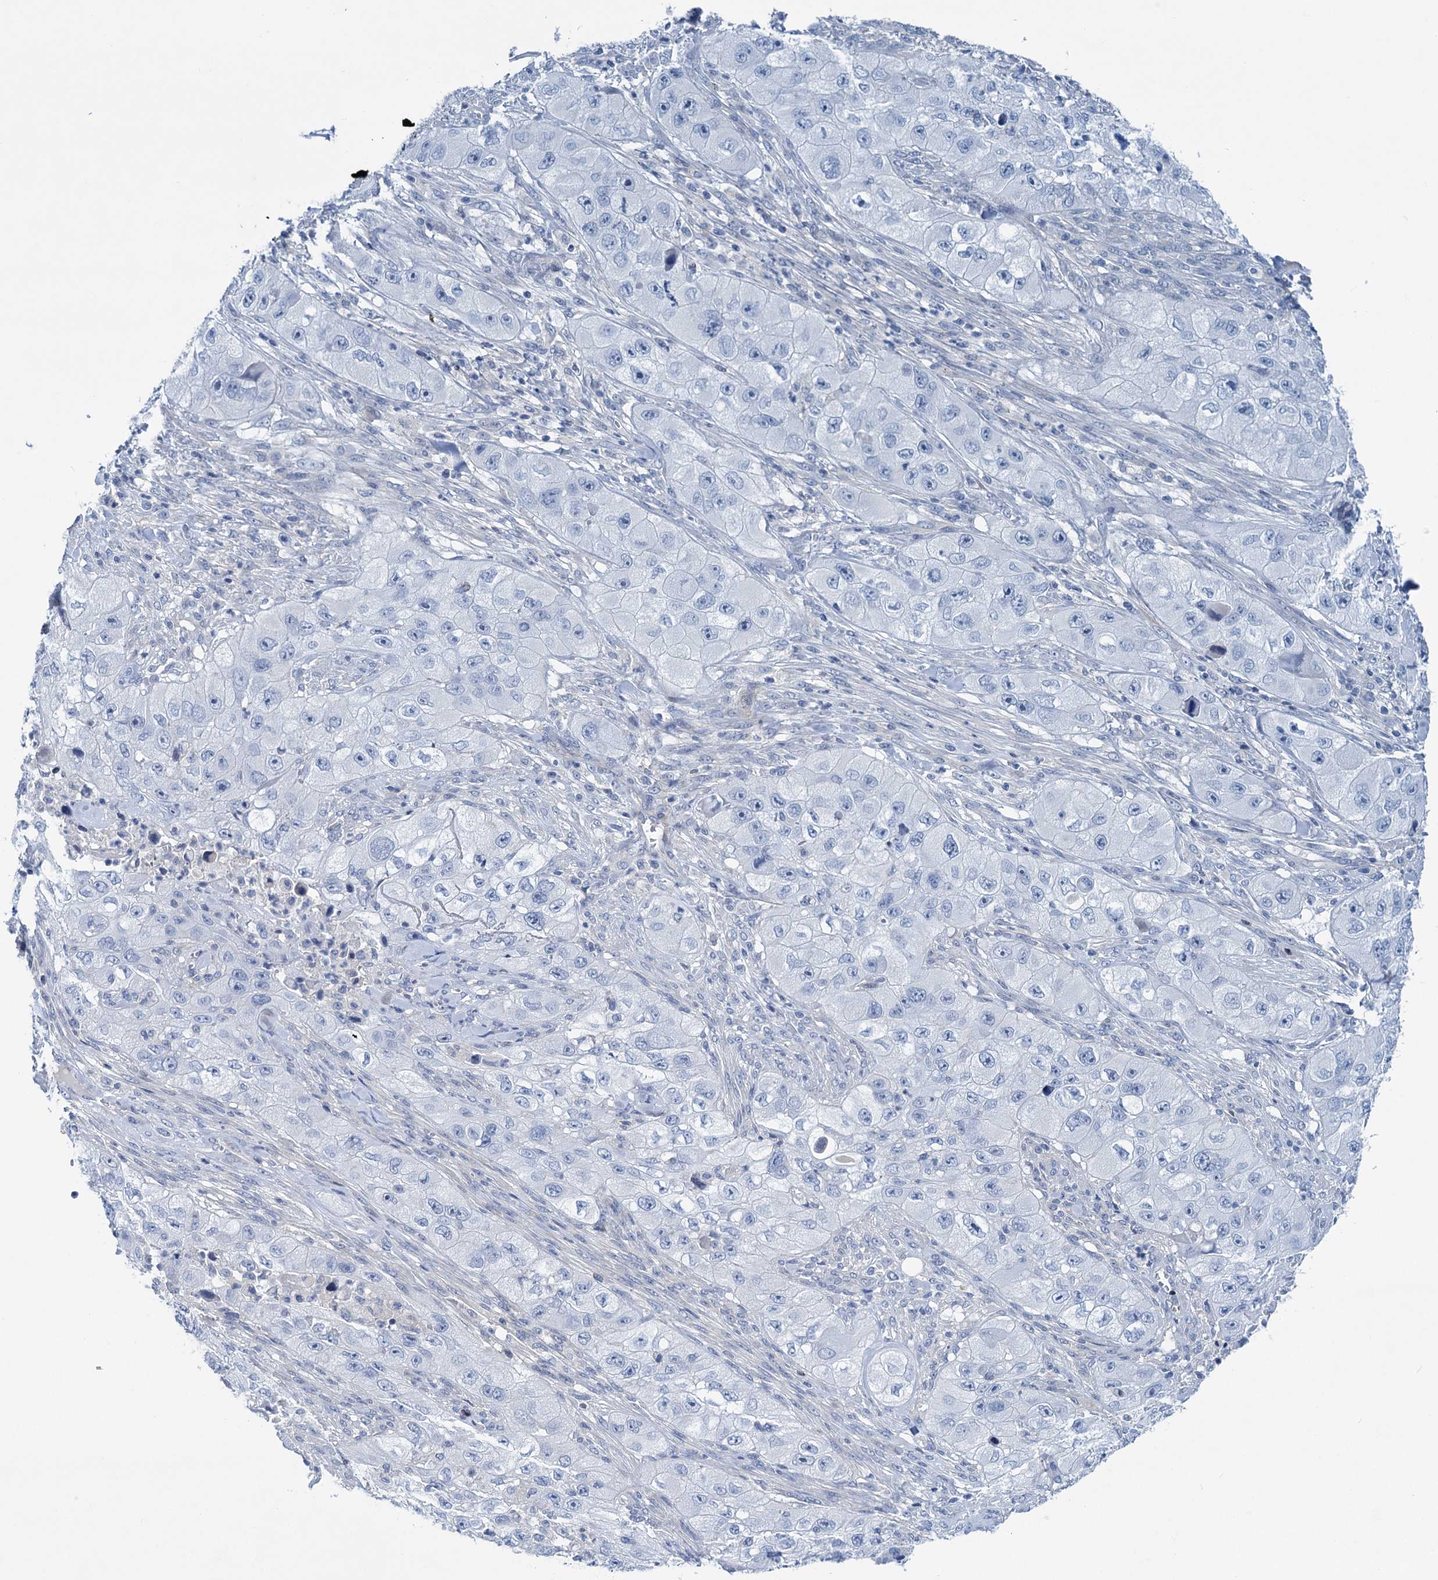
{"staining": {"intensity": "negative", "quantity": "none", "location": "none"}, "tissue": "skin cancer", "cell_type": "Tumor cells", "image_type": "cancer", "snomed": [{"axis": "morphology", "description": "Squamous cell carcinoma, NOS"}, {"axis": "topography", "description": "Skin"}, {"axis": "topography", "description": "Subcutis"}], "caption": "An IHC photomicrograph of skin cancer (squamous cell carcinoma) is shown. There is no staining in tumor cells of skin cancer (squamous cell carcinoma).", "gene": "CHDH", "patient": {"sex": "male", "age": 73}}